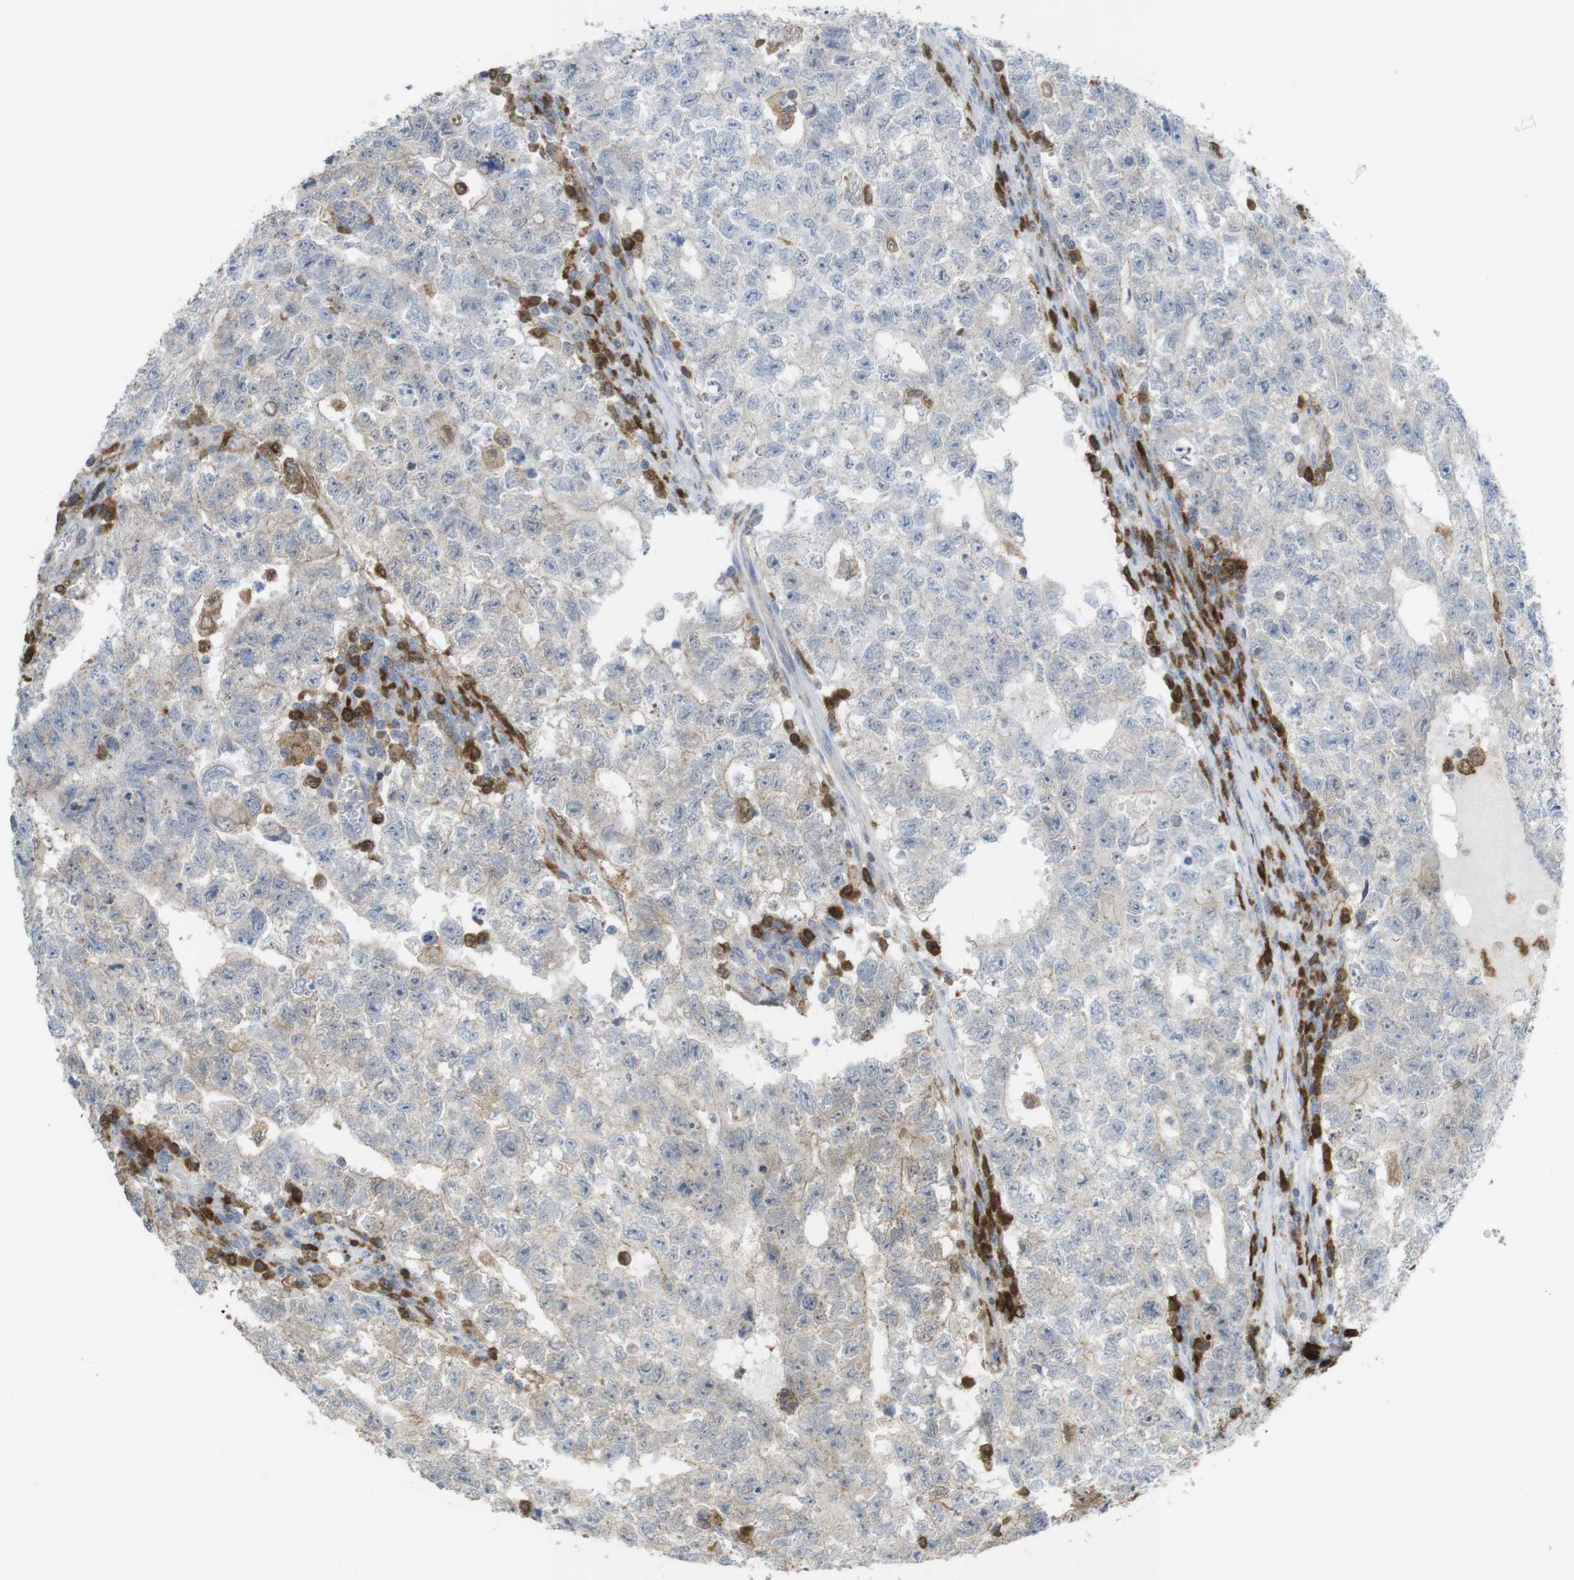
{"staining": {"intensity": "negative", "quantity": "none", "location": "none"}, "tissue": "testis cancer", "cell_type": "Tumor cells", "image_type": "cancer", "snomed": [{"axis": "morphology", "description": "Seminoma, NOS"}, {"axis": "morphology", "description": "Carcinoma, Embryonal, NOS"}, {"axis": "topography", "description": "Testis"}], "caption": "This is an IHC histopathology image of human testis cancer (seminoma). There is no expression in tumor cells.", "gene": "PRKCD", "patient": {"sex": "male", "age": 38}}